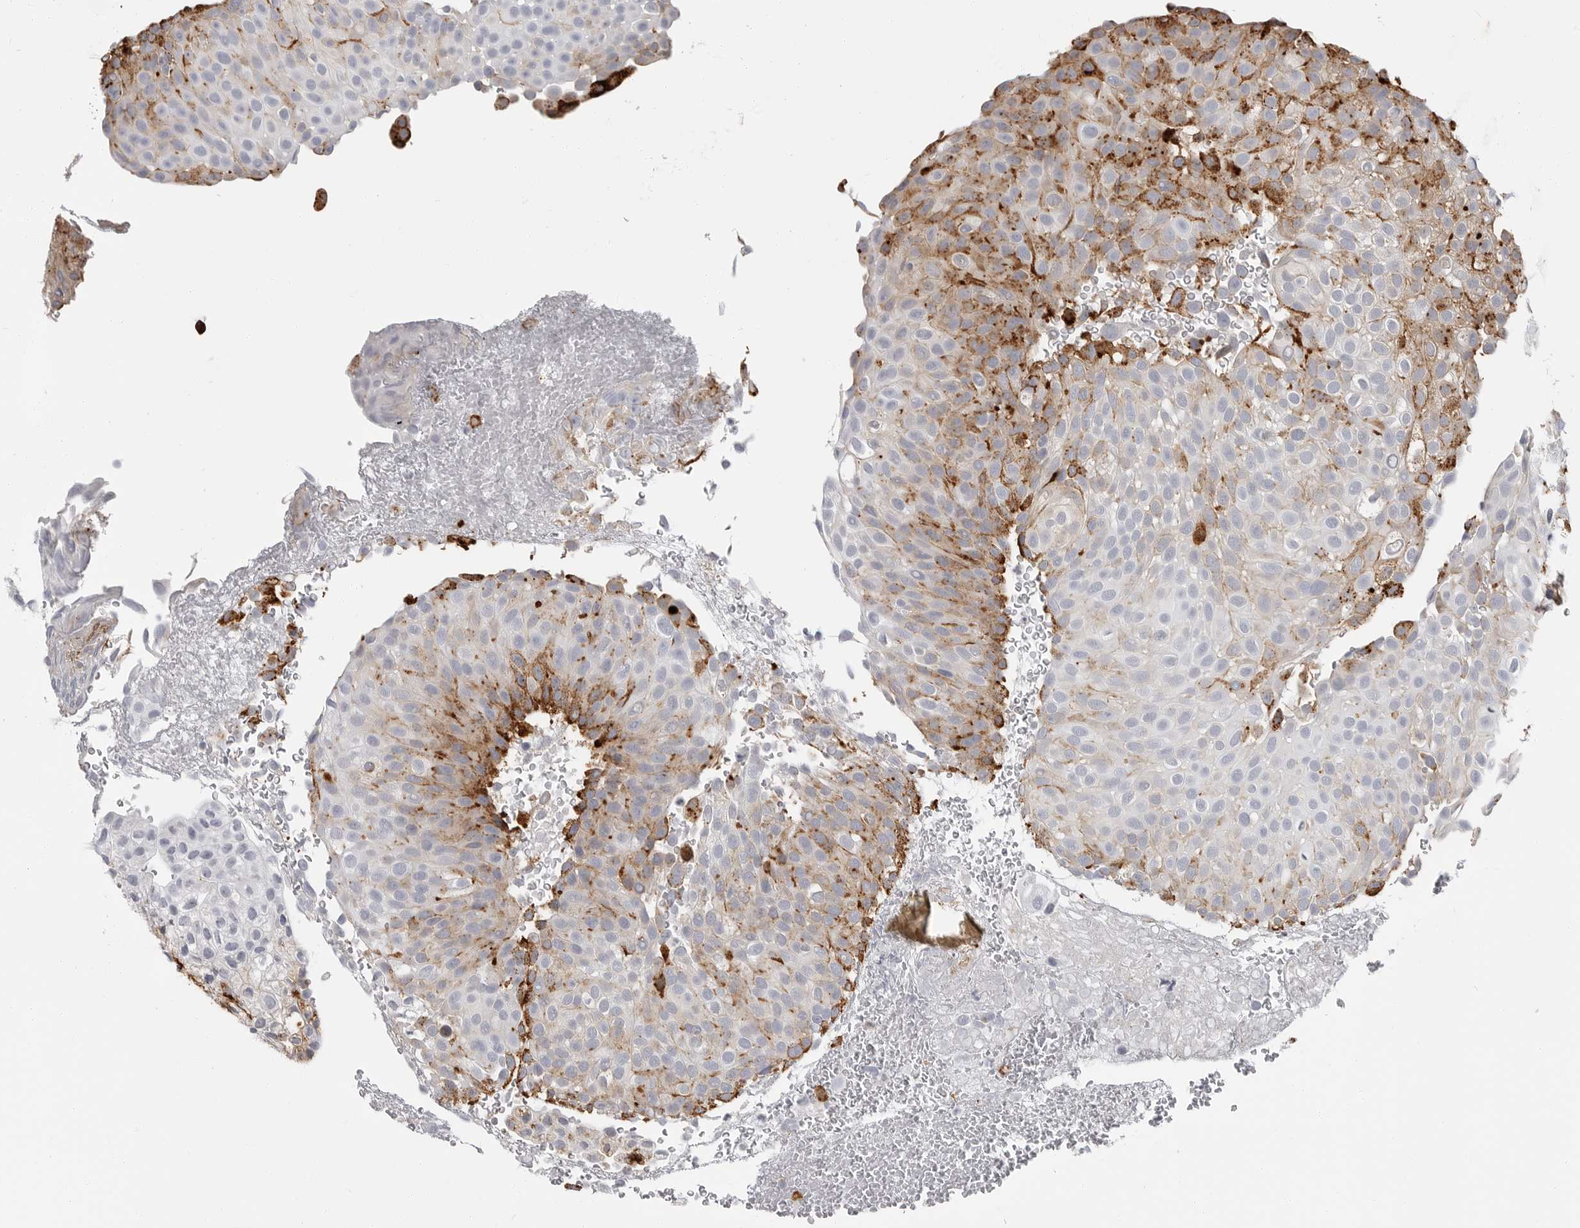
{"staining": {"intensity": "moderate", "quantity": "<25%", "location": "cytoplasmic/membranous"}, "tissue": "urothelial cancer", "cell_type": "Tumor cells", "image_type": "cancer", "snomed": [{"axis": "morphology", "description": "Urothelial carcinoma, Low grade"}, {"axis": "topography", "description": "Urinary bladder"}], "caption": "This image demonstrates IHC staining of urothelial carcinoma (low-grade), with low moderate cytoplasmic/membranous expression in approximately <25% of tumor cells.", "gene": "IFI30", "patient": {"sex": "male", "age": 78}}